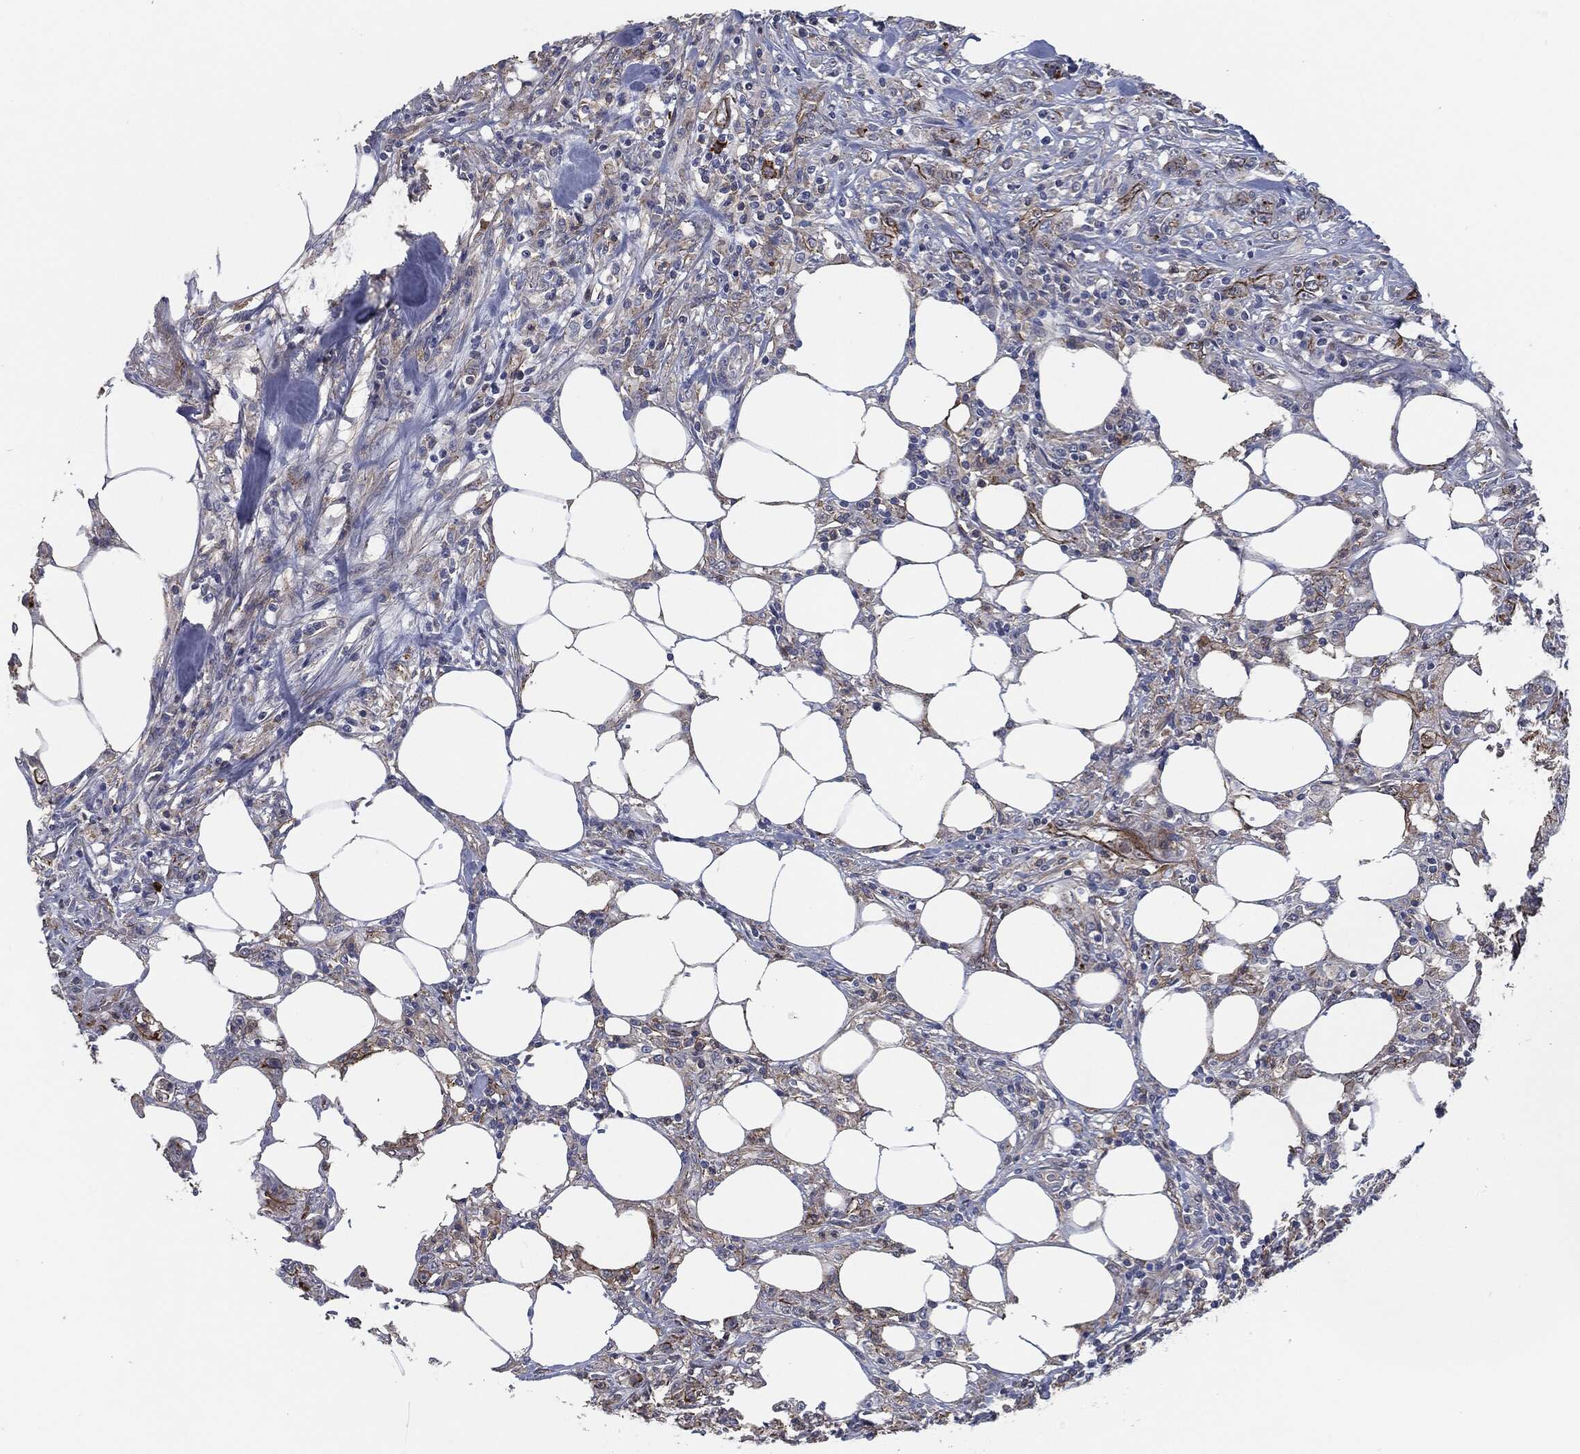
{"staining": {"intensity": "strong", "quantity": "<25%", "location": "cytoplasmic/membranous"}, "tissue": "colorectal cancer", "cell_type": "Tumor cells", "image_type": "cancer", "snomed": [{"axis": "morphology", "description": "Adenocarcinoma, NOS"}, {"axis": "topography", "description": "Colon"}], "caption": "A micrograph of human colorectal cancer (adenocarcinoma) stained for a protein demonstrates strong cytoplasmic/membranous brown staining in tumor cells.", "gene": "SVIL", "patient": {"sex": "female", "age": 48}}